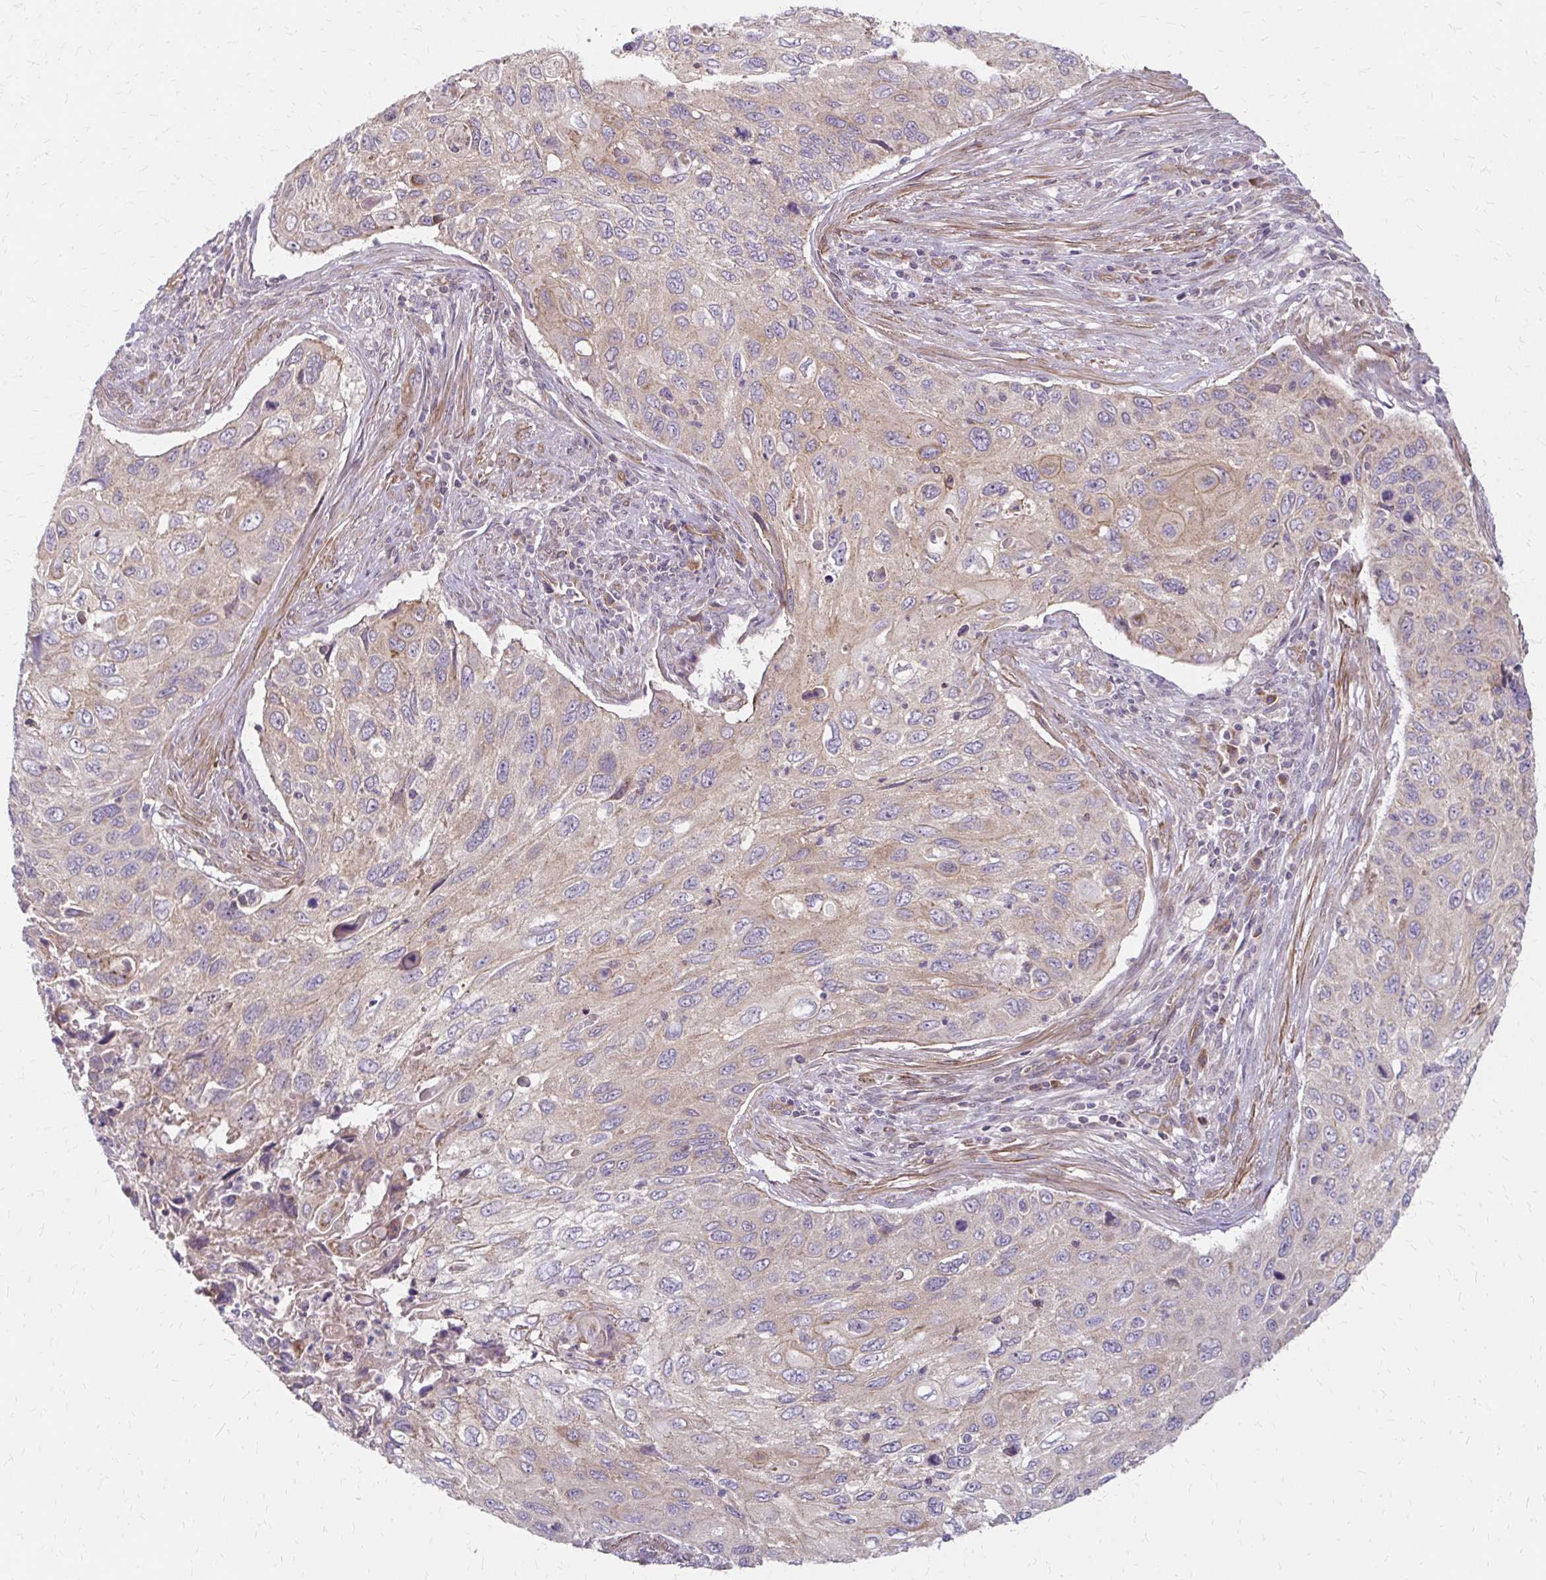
{"staining": {"intensity": "weak", "quantity": "25%-75%", "location": "cytoplasmic/membranous"}, "tissue": "cervical cancer", "cell_type": "Tumor cells", "image_type": "cancer", "snomed": [{"axis": "morphology", "description": "Squamous cell carcinoma, NOS"}, {"axis": "topography", "description": "Cervix"}], "caption": "Protein analysis of cervical squamous cell carcinoma tissue reveals weak cytoplasmic/membranous staining in about 25%-75% of tumor cells.", "gene": "ZNF383", "patient": {"sex": "female", "age": 70}}